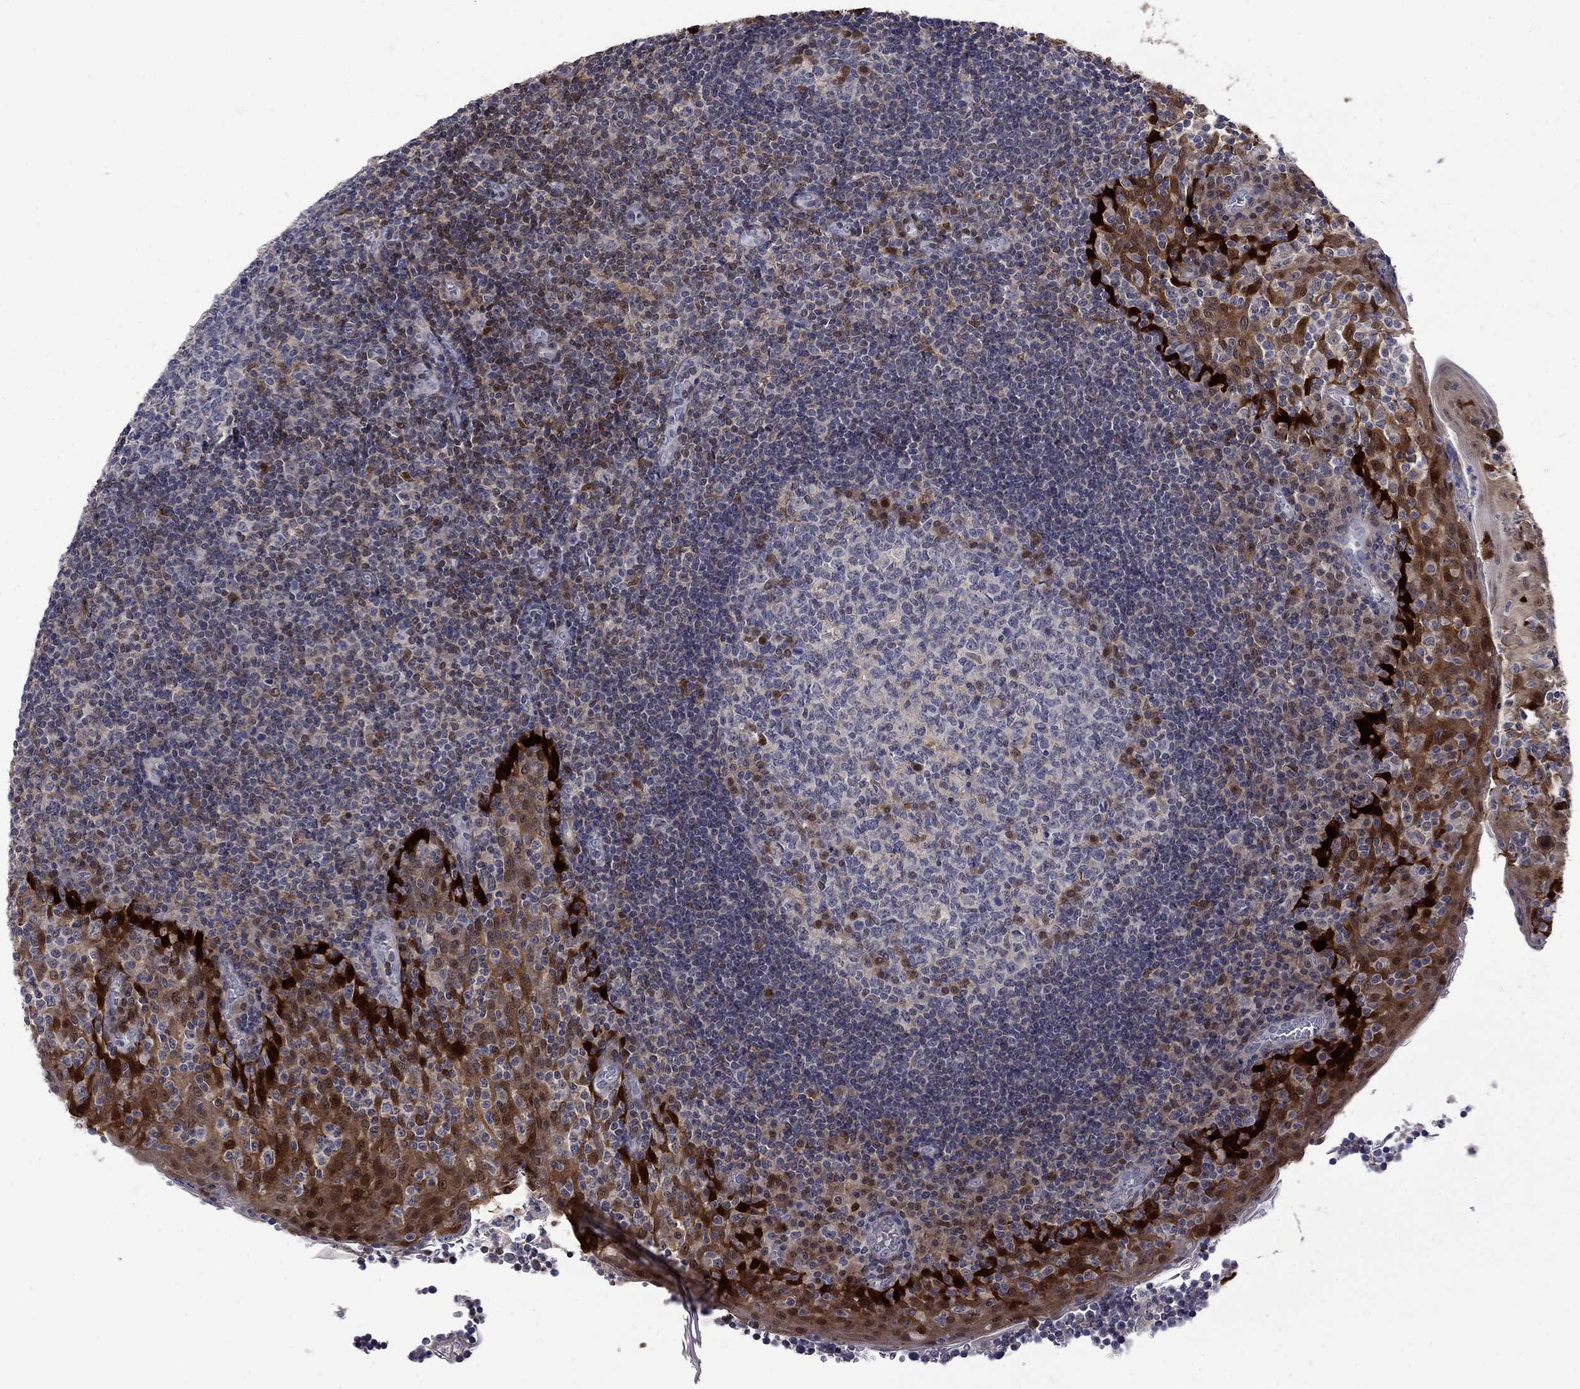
{"staining": {"intensity": "strong", "quantity": "<25%", "location": "nuclear"}, "tissue": "tonsil", "cell_type": "Germinal center cells", "image_type": "normal", "snomed": [{"axis": "morphology", "description": "Normal tissue, NOS"}, {"axis": "topography", "description": "Tonsil"}], "caption": "Immunohistochemistry (IHC) of normal human tonsil demonstrates medium levels of strong nuclear expression in approximately <25% of germinal center cells.", "gene": "CBR1", "patient": {"sex": "female", "age": 13}}